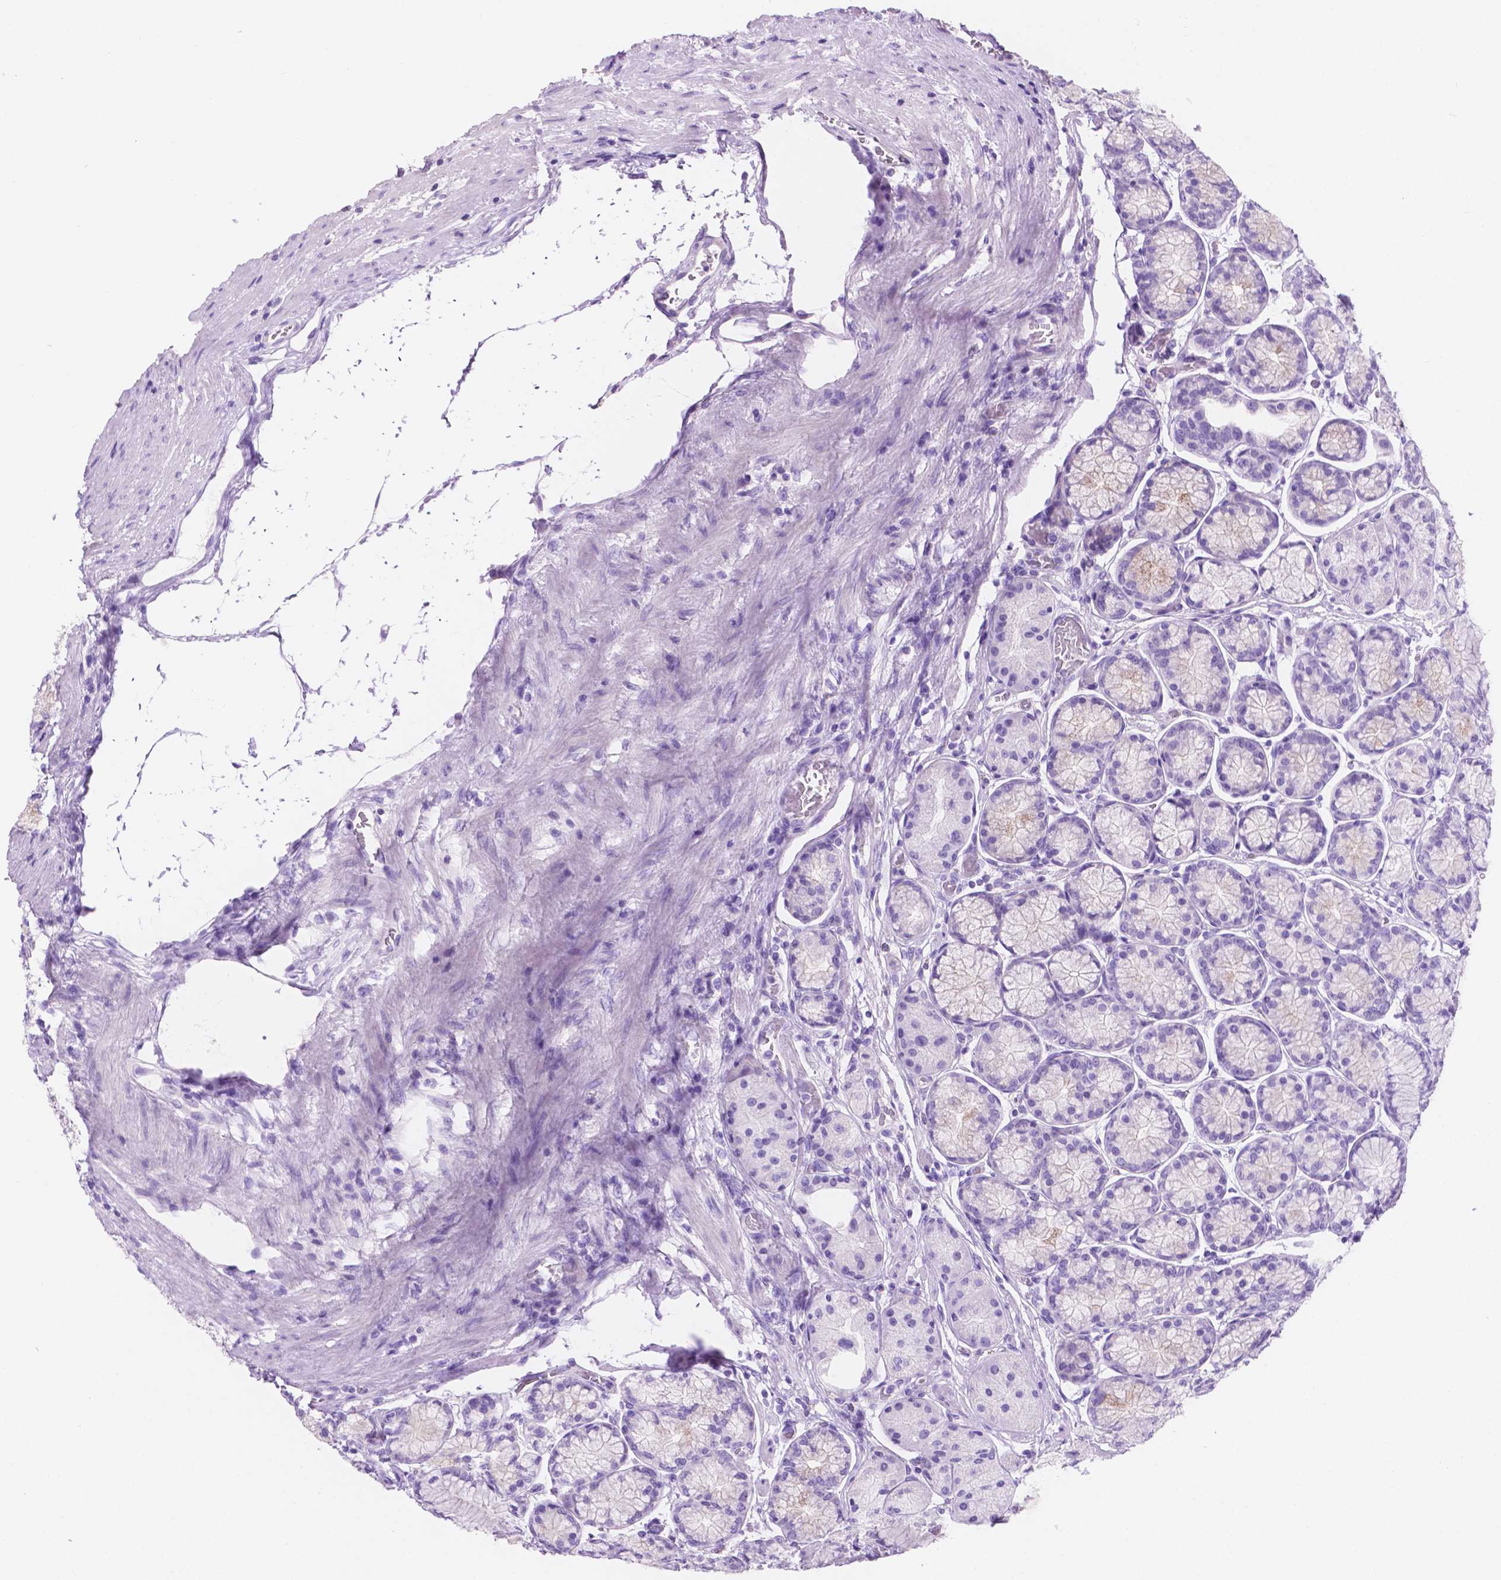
{"staining": {"intensity": "negative", "quantity": "none", "location": "none"}, "tissue": "stomach", "cell_type": "Glandular cells", "image_type": "normal", "snomed": [{"axis": "morphology", "description": "Normal tissue, NOS"}, {"axis": "morphology", "description": "Adenocarcinoma, NOS"}, {"axis": "morphology", "description": "Adenocarcinoma, High grade"}, {"axis": "topography", "description": "Stomach, upper"}, {"axis": "topography", "description": "Stomach"}], "caption": "Stomach stained for a protein using IHC demonstrates no staining glandular cells.", "gene": "IGFN1", "patient": {"sex": "female", "age": 65}}